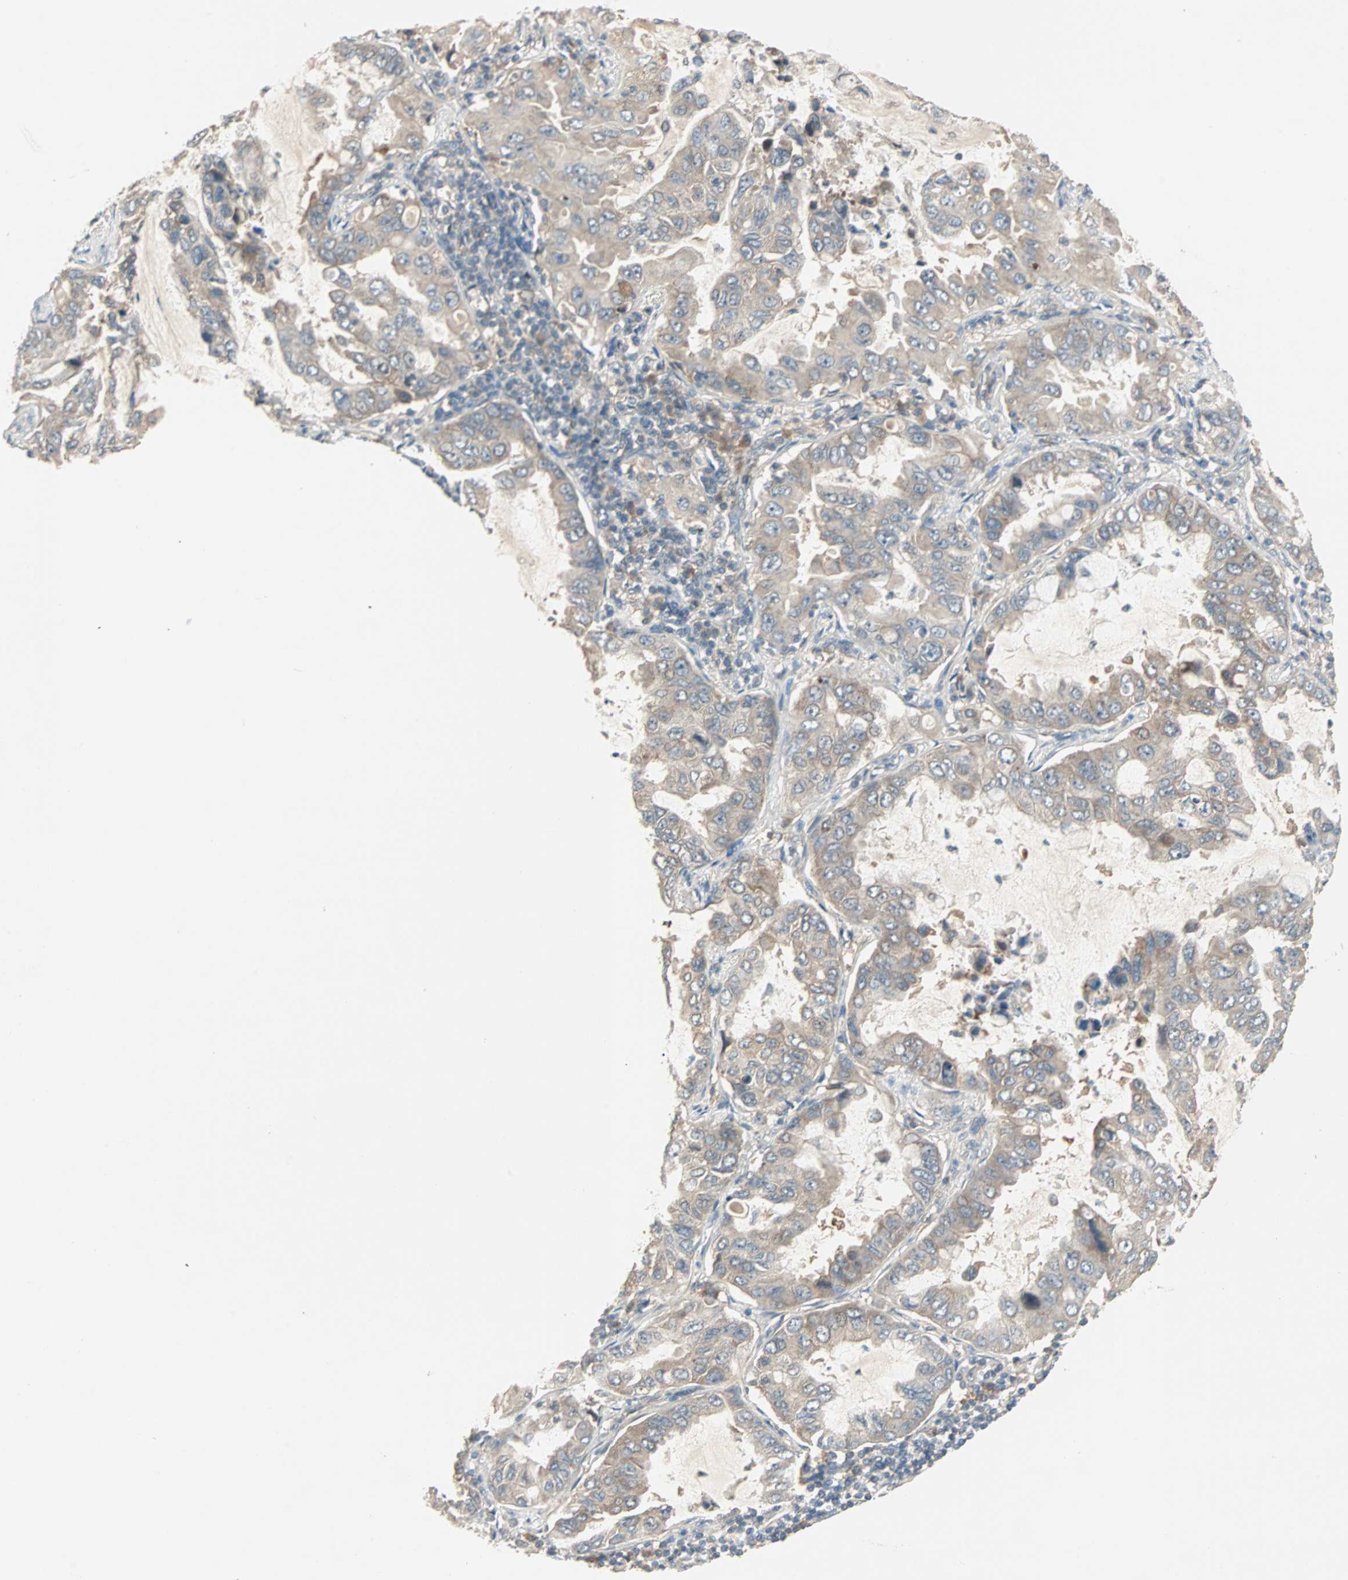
{"staining": {"intensity": "weak", "quantity": ">75%", "location": "cytoplasmic/membranous"}, "tissue": "lung cancer", "cell_type": "Tumor cells", "image_type": "cancer", "snomed": [{"axis": "morphology", "description": "Adenocarcinoma, NOS"}, {"axis": "topography", "description": "Lung"}], "caption": "Protein expression analysis of human lung cancer (adenocarcinoma) reveals weak cytoplasmic/membranous expression in about >75% of tumor cells.", "gene": "TTF2", "patient": {"sex": "male", "age": 64}}